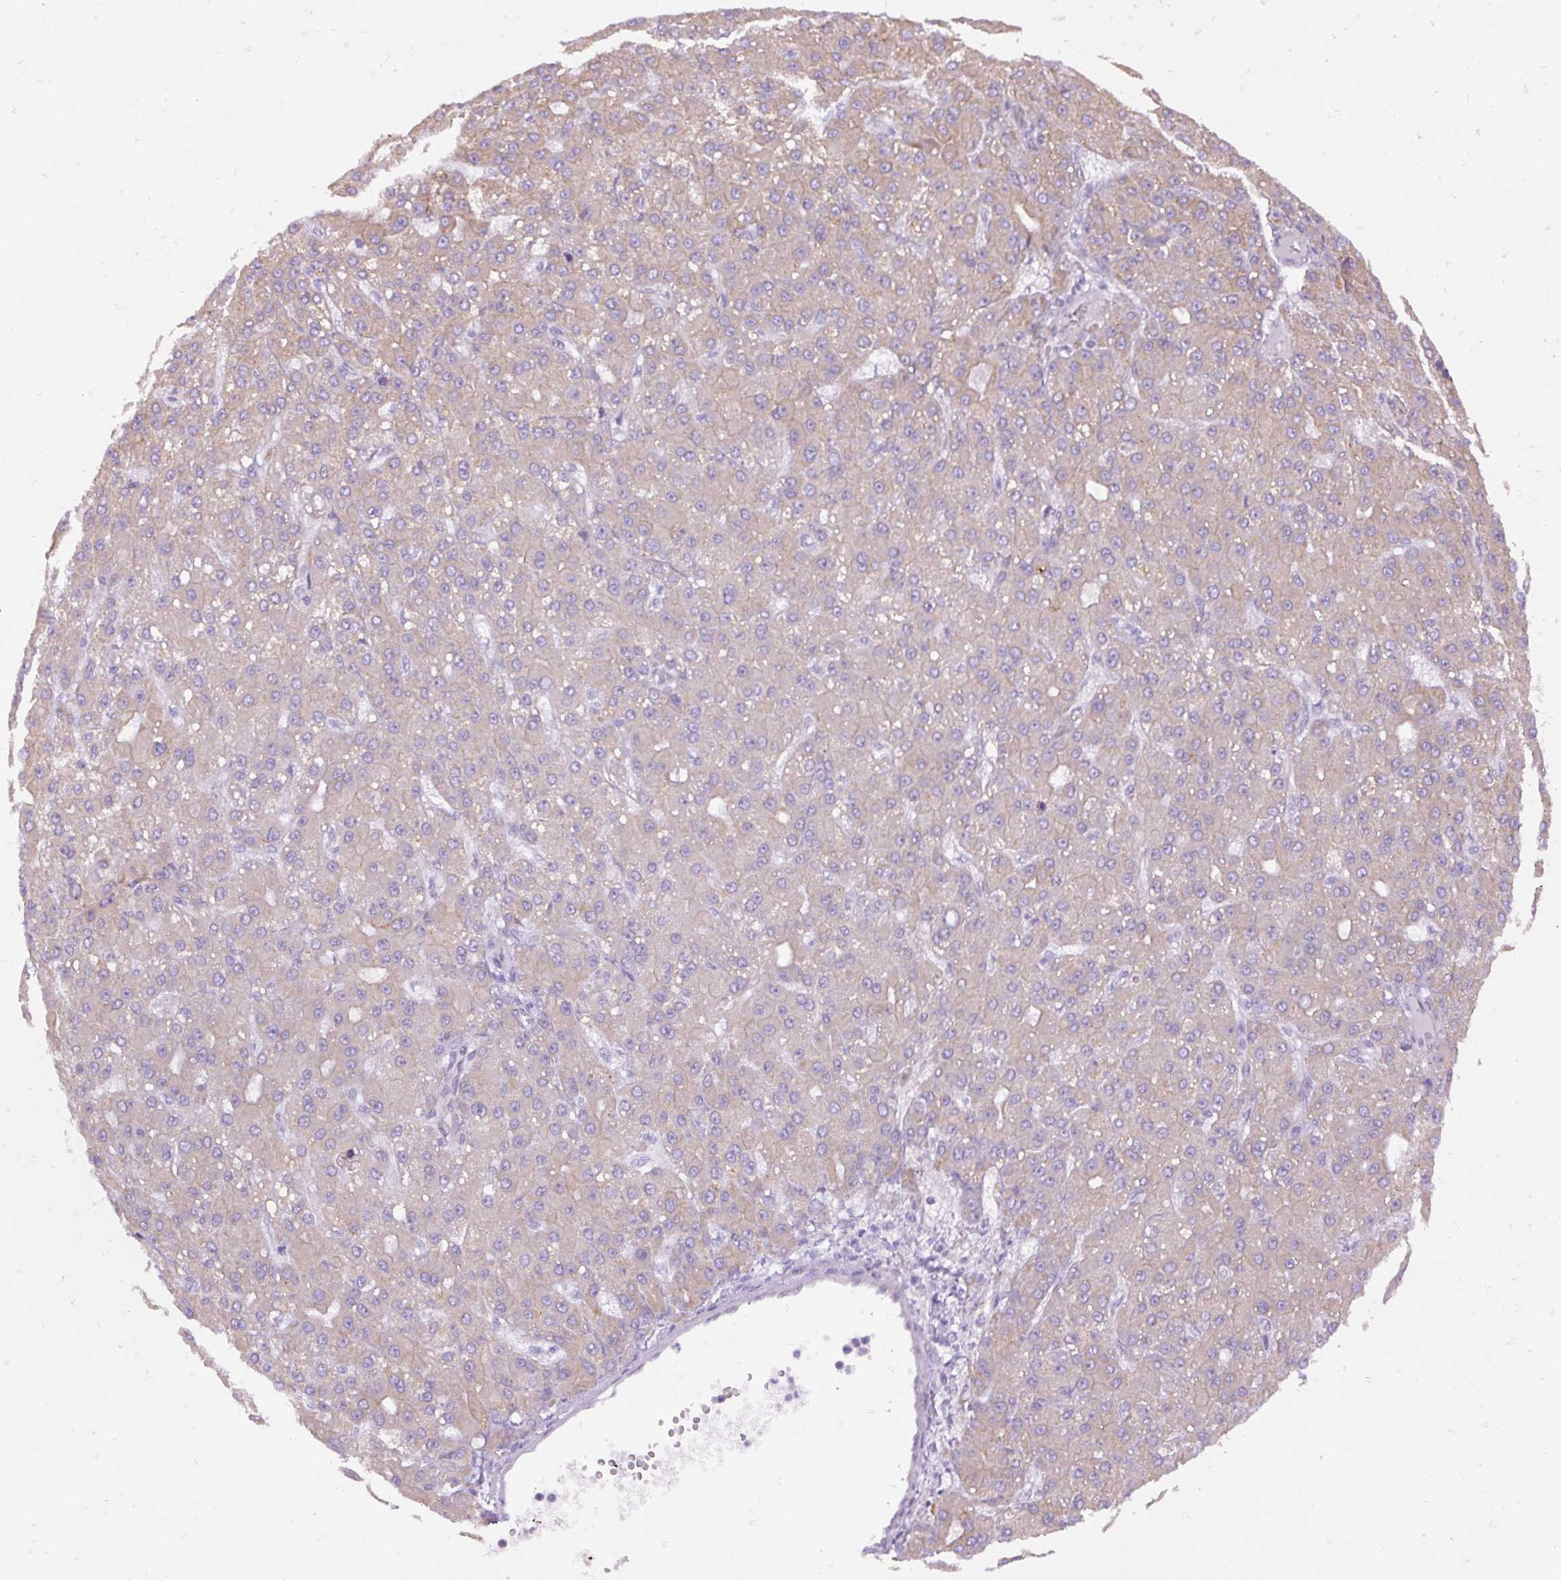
{"staining": {"intensity": "weak", "quantity": "<25%", "location": "cytoplasmic/membranous"}, "tissue": "liver cancer", "cell_type": "Tumor cells", "image_type": "cancer", "snomed": [{"axis": "morphology", "description": "Carcinoma, Hepatocellular, NOS"}, {"axis": "topography", "description": "Liver"}], "caption": "Immunohistochemistry (IHC) of human hepatocellular carcinoma (liver) exhibits no positivity in tumor cells. Brightfield microscopy of immunohistochemistry (IHC) stained with DAB (3,3'-diaminobenzidine) (brown) and hematoxylin (blue), captured at high magnification.", "gene": "FAM149A", "patient": {"sex": "male", "age": 67}}